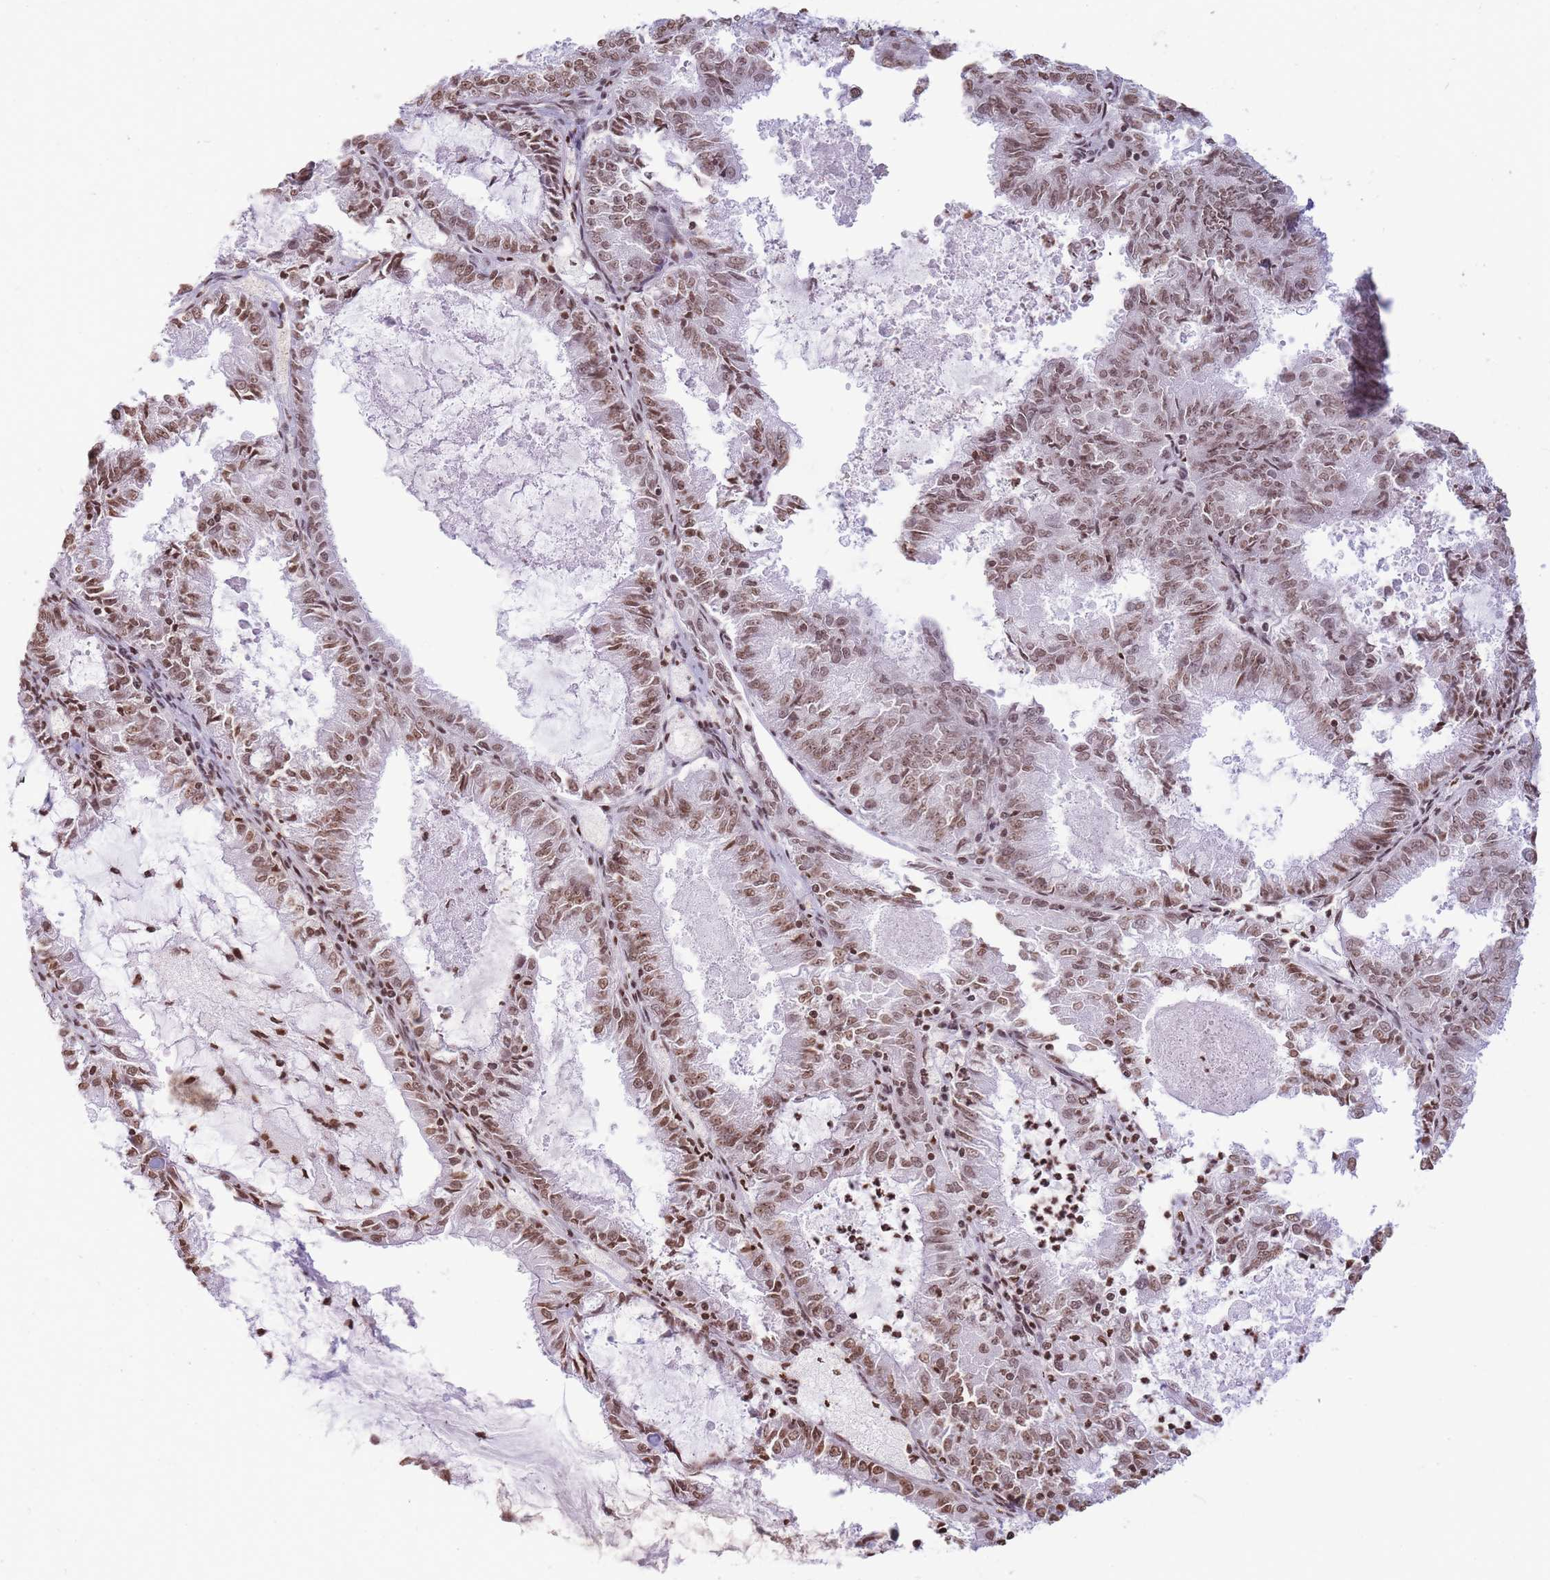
{"staining": {"intensity": "moderate", "quantity": ">75%", "location": "nuclear"}, "tissue": "endometrial cancer", "cell_type": "Tumor cells", "image_type": "cancer", "snomed": [{"axis": "morphology", "description": "Adenocarcinoma, NOS"}, {"axis": "topography", "description": "Endometrium"}], "caption": "Moderate nuclear expression is present in approximately >75% of tumor cells in endometrial adenocarcinoma.", "gene": "SHISAL1", "patient": {"sex": "female", "age": 57}}